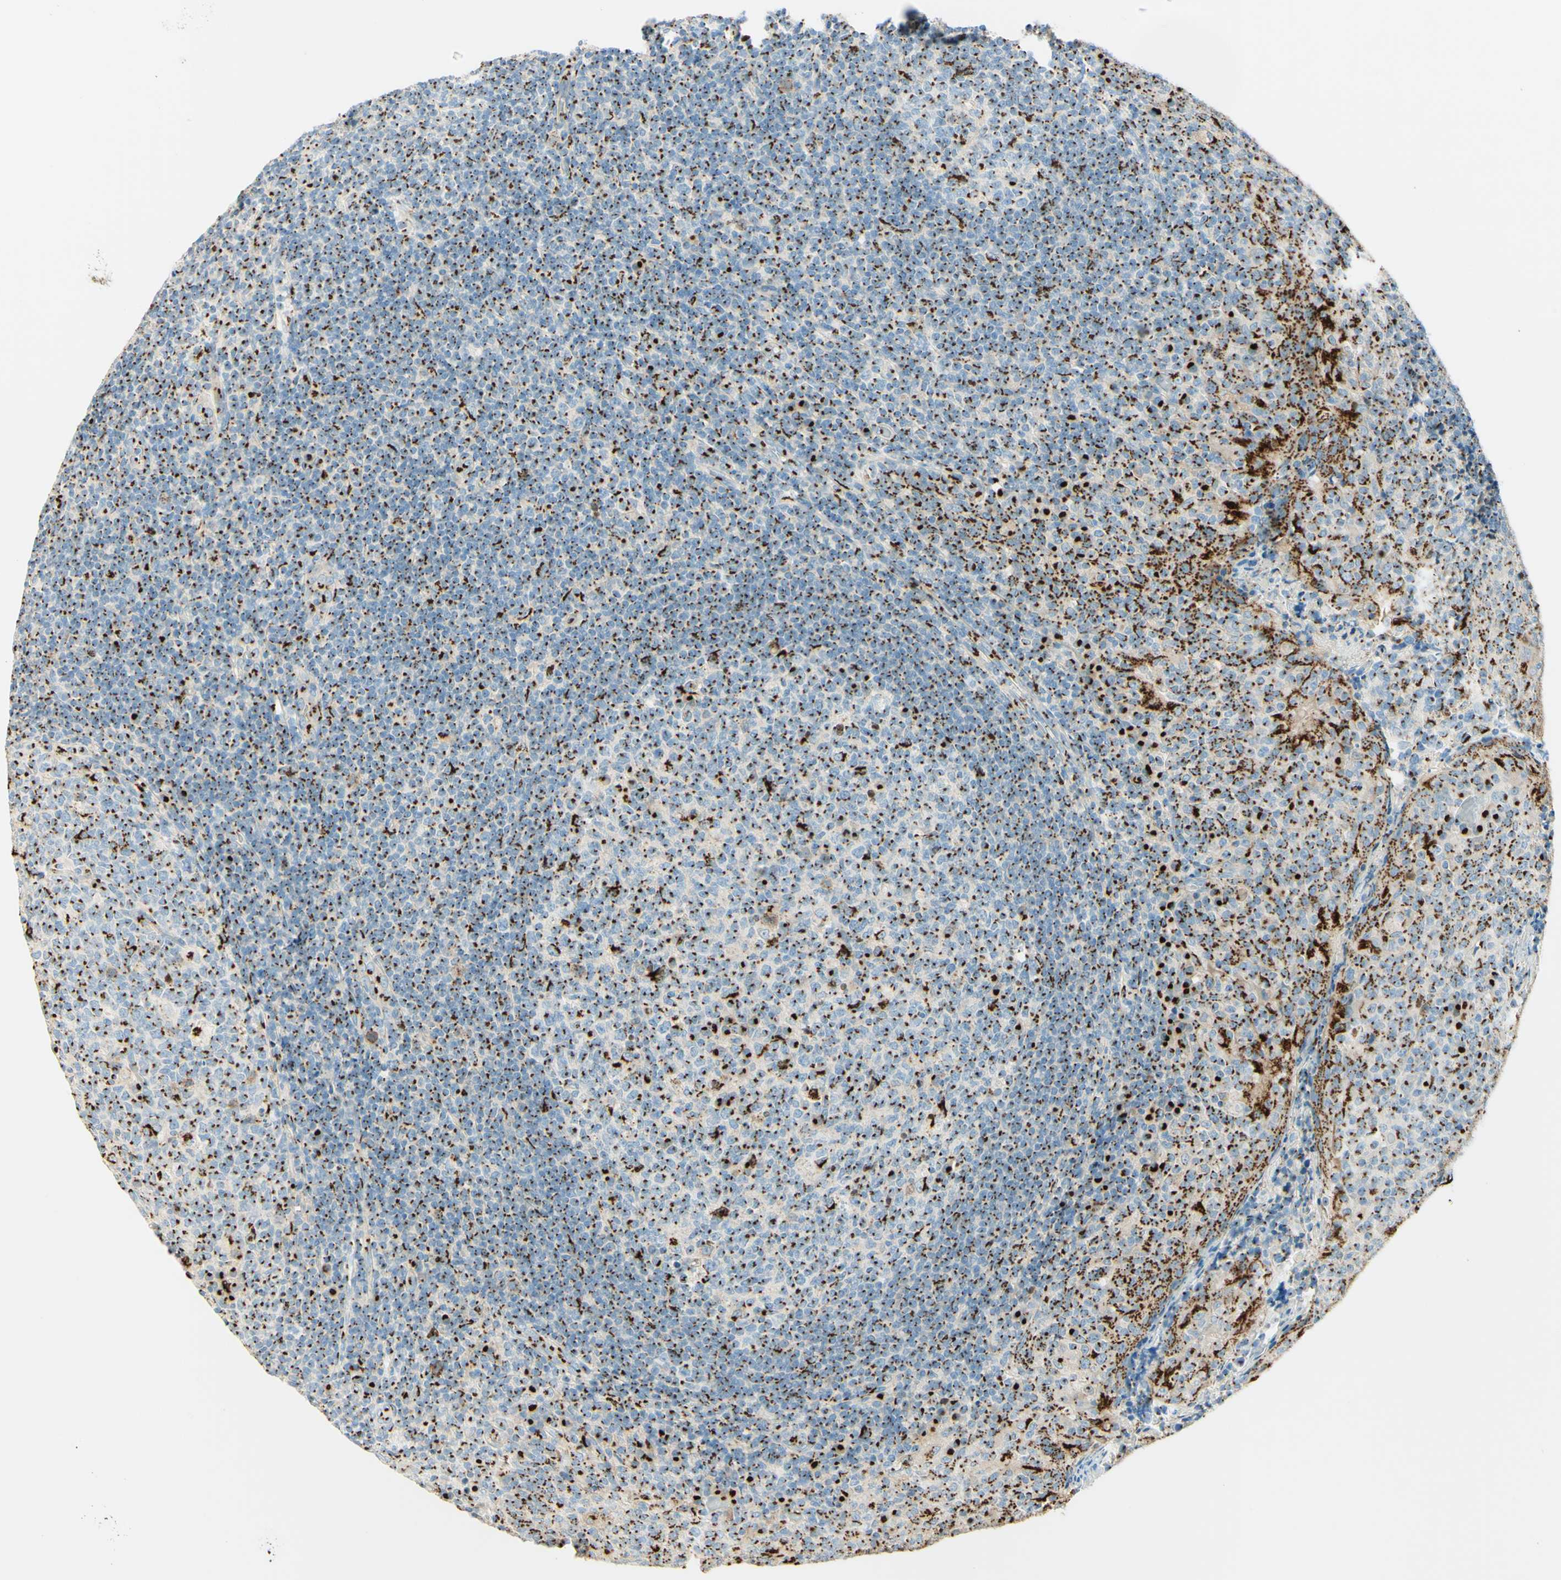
{"staining": {"intensity": "strong", "quantity": ">75%", "location": "cytoplasmic/membranous"}, "tissue": "tonsil", "cell_type": "Germinal center cells", "image_type": "normal", "snomed": [{"axis": "morphology", "description": "Normal tissue, NOS"}, {"axis": "topography", "description": "Tonsil"}], "caption": "Normal tonsil exhibits strong cytoplasmic/membranous positivity in approximately >75% of germinal center cells Immunohistochemistry (ihc) stains the protein of interest in brown and the nuclei are stained blue..", "gene": "GOLGB1", "patient": {"sex": "female", "age": 19}}